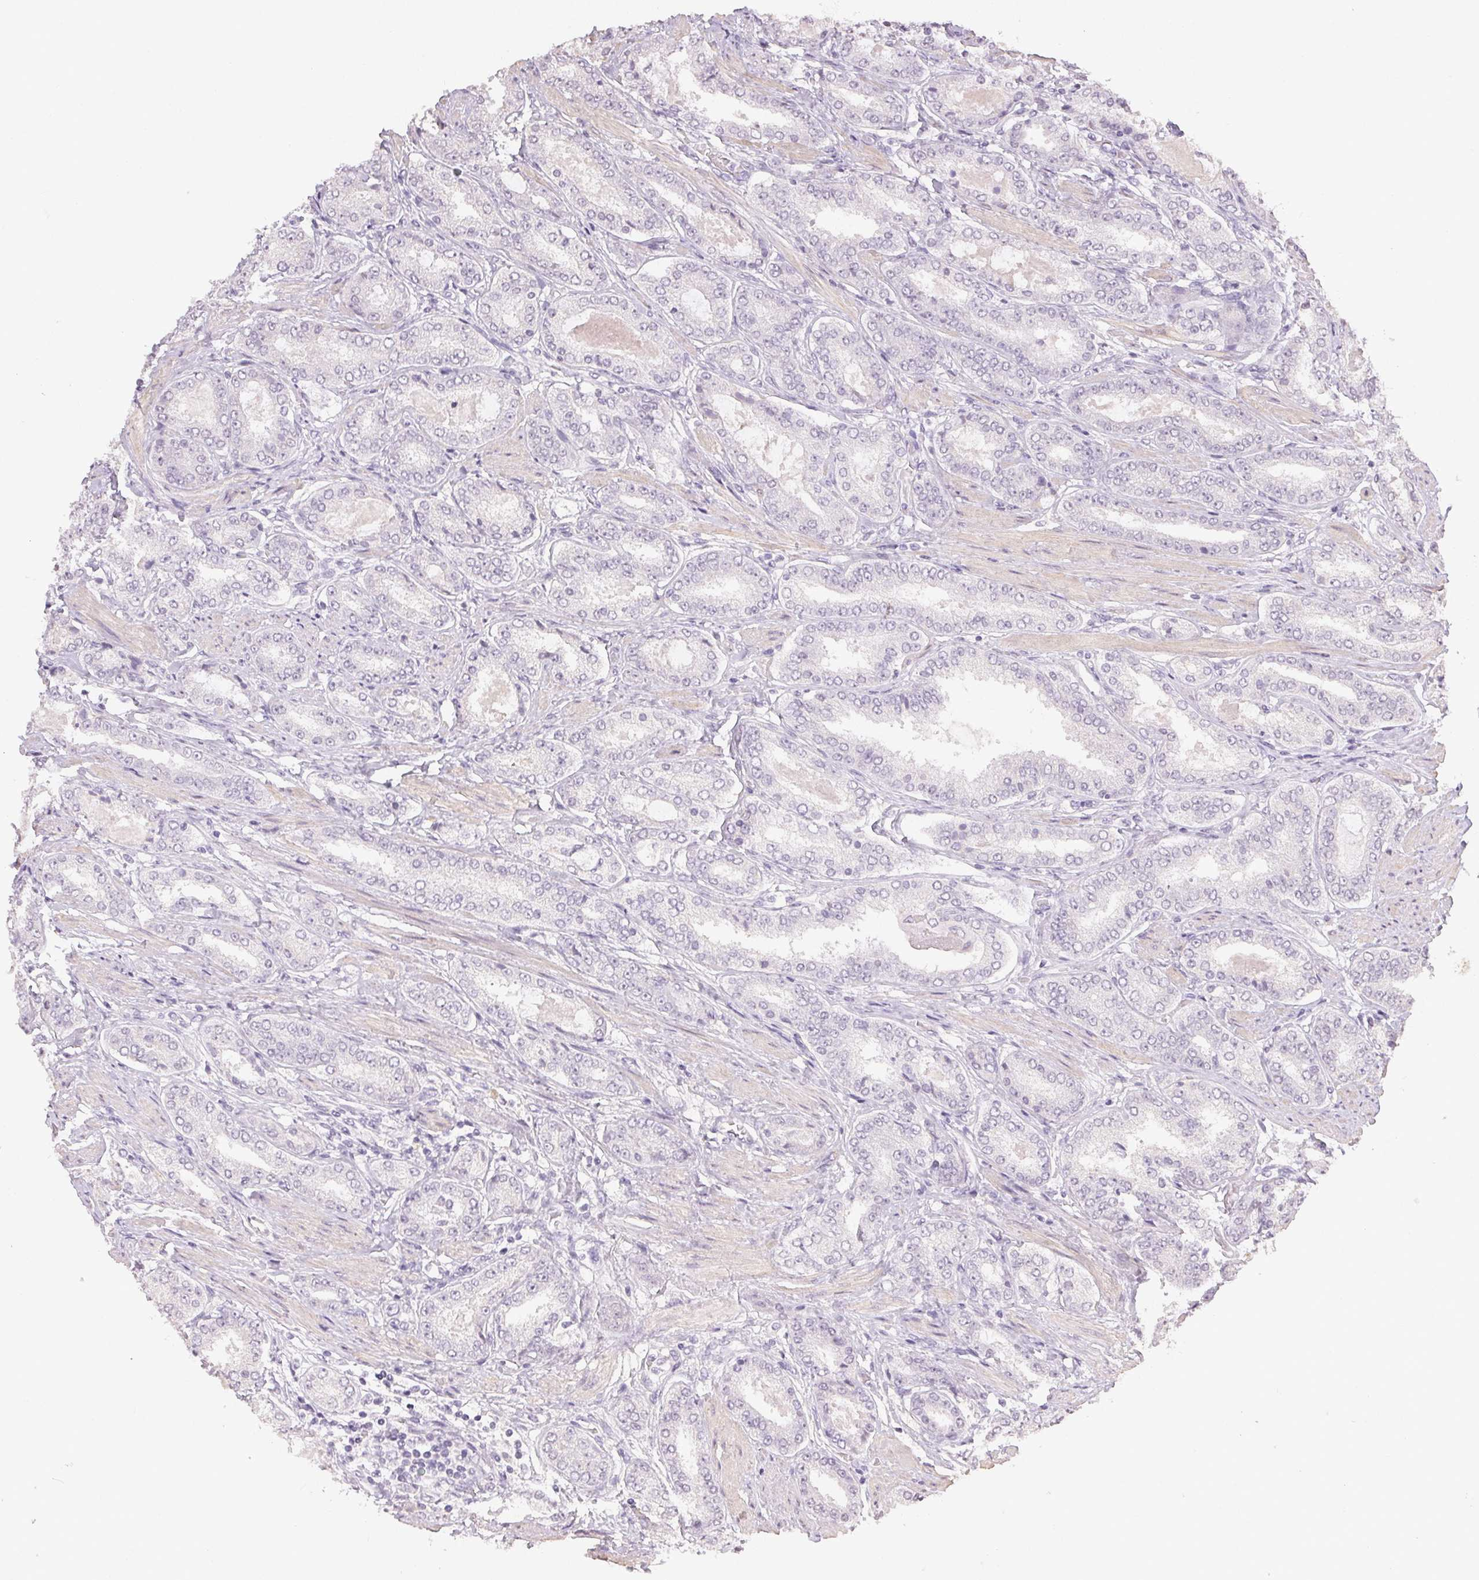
{"staining": {"intensity": "negative", "quantity": "none", "location": "none"}, "tissue": "prostate cancer", "cell_type": "Tumor cells", "image_type": "cancer", "snomed": [{"axis": "morphology", "description": "Adenocarcinoma, High grade"}, {"axis": "topography", "description": "Prostate"}], "caption": "Prostate cancer was stained to show a protein in brown. There is no significant staining in tumor cells. (Stains: DAB (3,3'-diaminobenzidine) immunohistochemistry (IHC) with hematoxylin counter stain, Microscopy: brightfield microscopy at high magnification).", "gene": "TMEM174", "patient": {"sex": "male", "age": 63}}